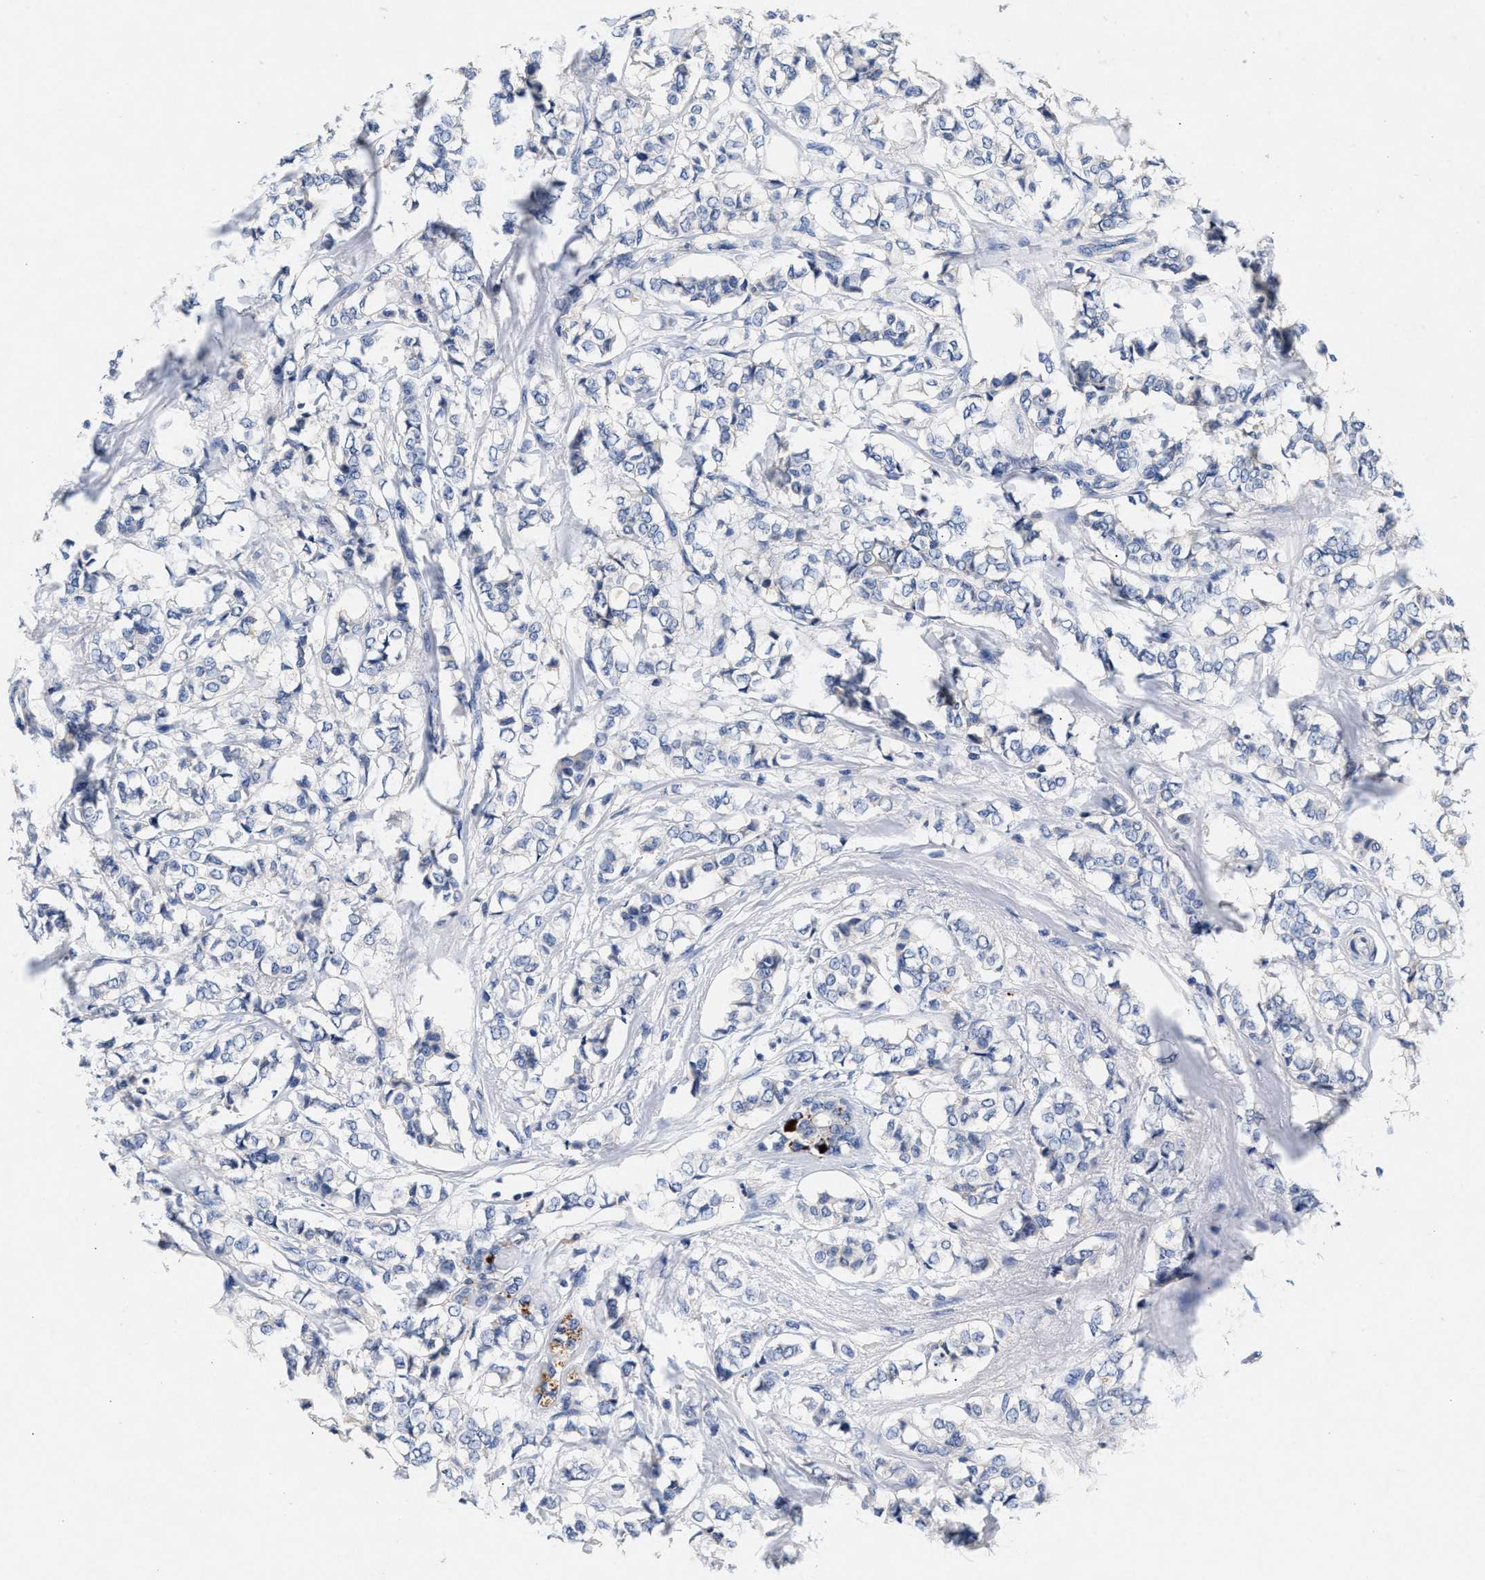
{"staining": {"intensity": "negative", "quantity": "none", "location": "none"}, "tissue": "breast cancer", "cell_type": "Tumor cells", "image_type": "cancer", "snomed": [{"axis": "morphology", "description": "Lobular carcinoma"}, {"axis": "topography", "description": "Breast"}], "caption": "Breast cancer was stained to show a protein in brown. There is no significant expression in tumor cells. The staining is performed using DAB (3,3'-diaminobenzidine) brown chromogen with nuclei counter-stained in using hematoxylin.", "gene": "GNAI3", "patient": {"sex": "female", "age": 60}}